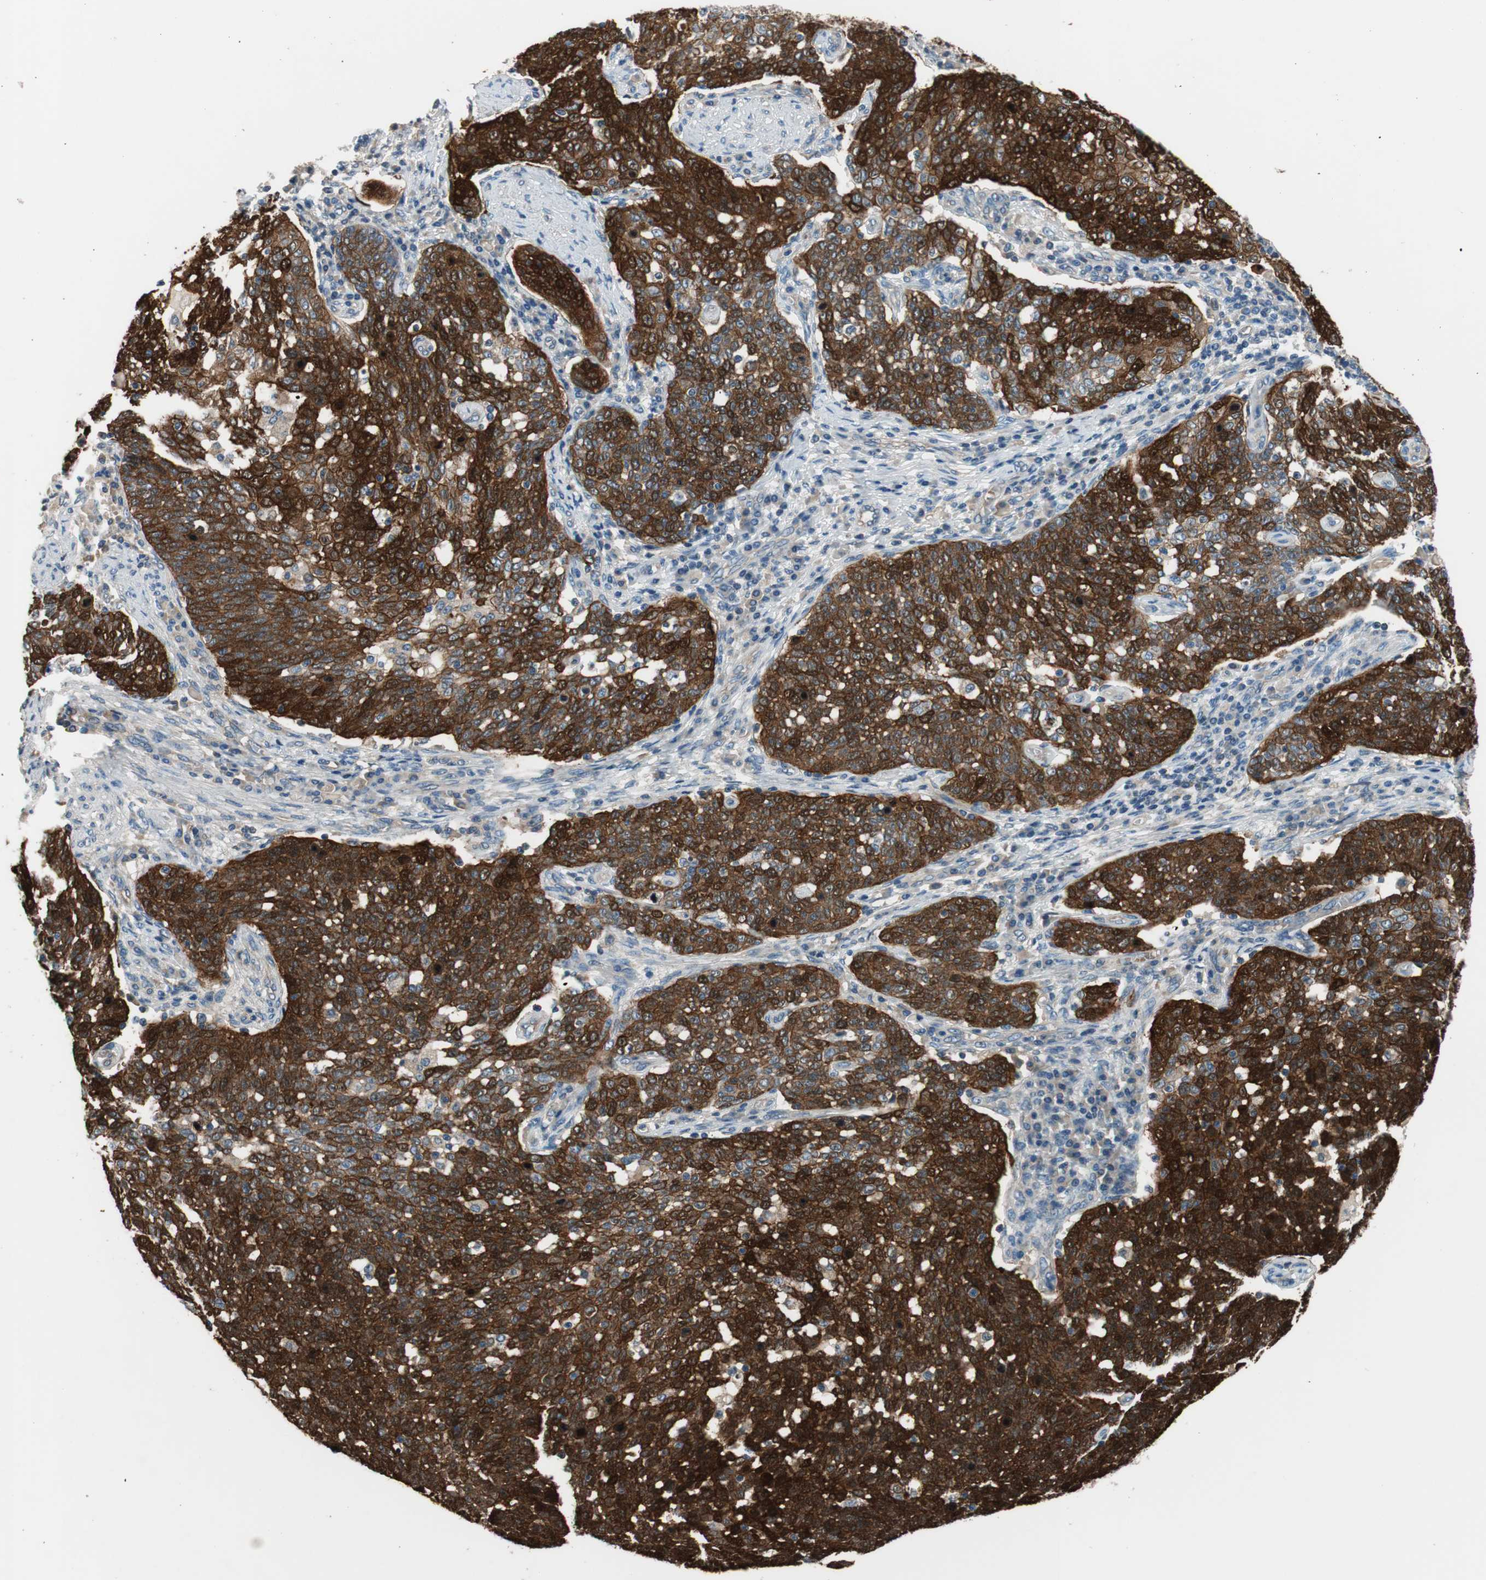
{"staining": {"intensity": "strong", "quantity": ">75%", "location": "cytoplasmic/membranous"}, "tissue": "cervical cancer", "cell_type": "Tumor cells", "image_type": "cancer", "snomed": [{"axis": "morphology", "description": "Squamous cell carcinoma, NOS"}, {"axis": "topography", "description": "Cervix"}], "caption": "Strong cytoplasmic/membranous protein expression is present in approximately >75% of tumor cells in cervical squamous cell carcinoma.", "gene": "CALML3", "patient": {"sex": "female", "age": 34}}